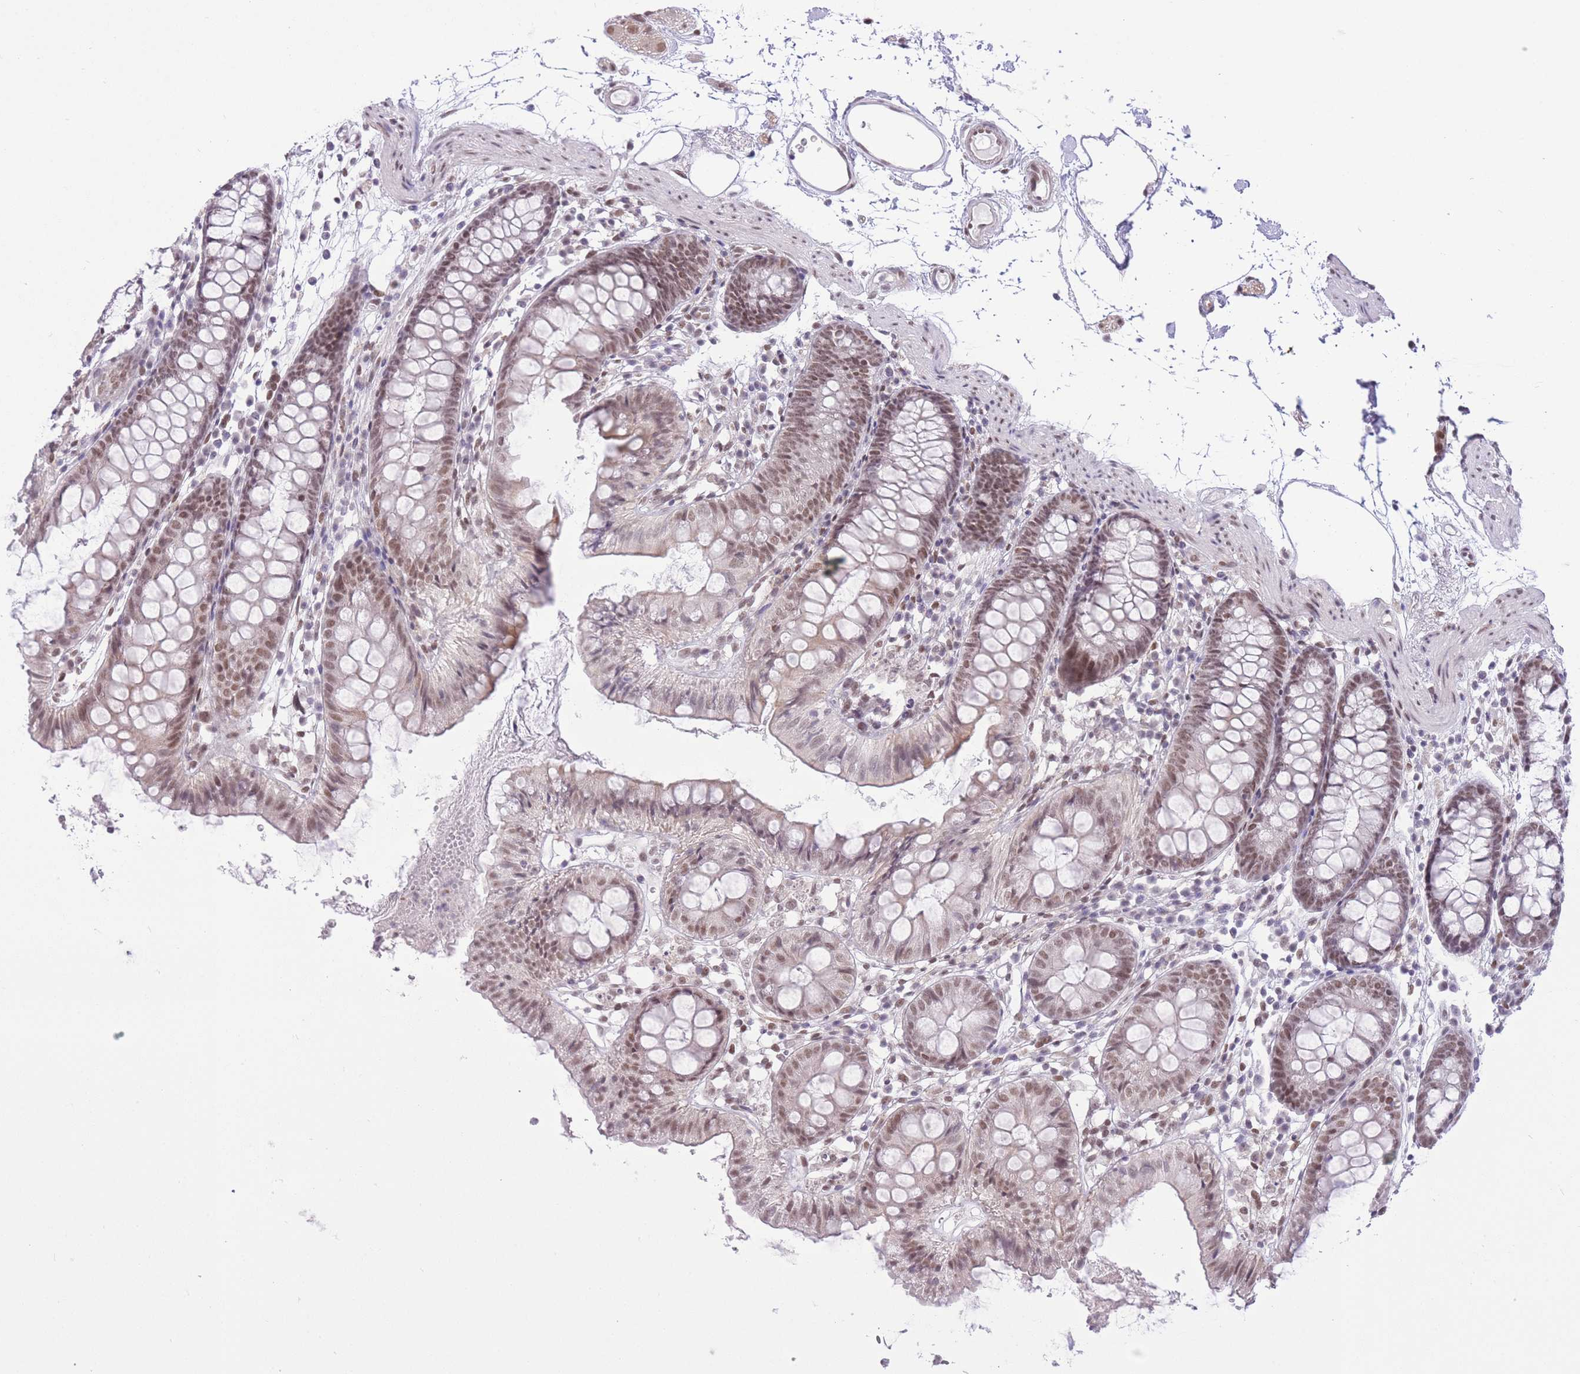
{"staining": {"intensity": "moderate", "quantity": ">75%", "location": "nuclear"}, "tissue": "colon", "cell_type": "Endothelial cells", "image_type": "normal", "snomed": [{"axis": "morphology", "description": "Normal tissue, NOS"}, {"axis": "topography", "description": "Colon"}], "caption": "IHC histopathology image of benign human colon stained for a protein (brown), which shows medium levels of moderate nuclear staining in approximately >75% of endothelial cells.", "gene": "ZBED5", "patient": {"sex": "female", "age": 84}}